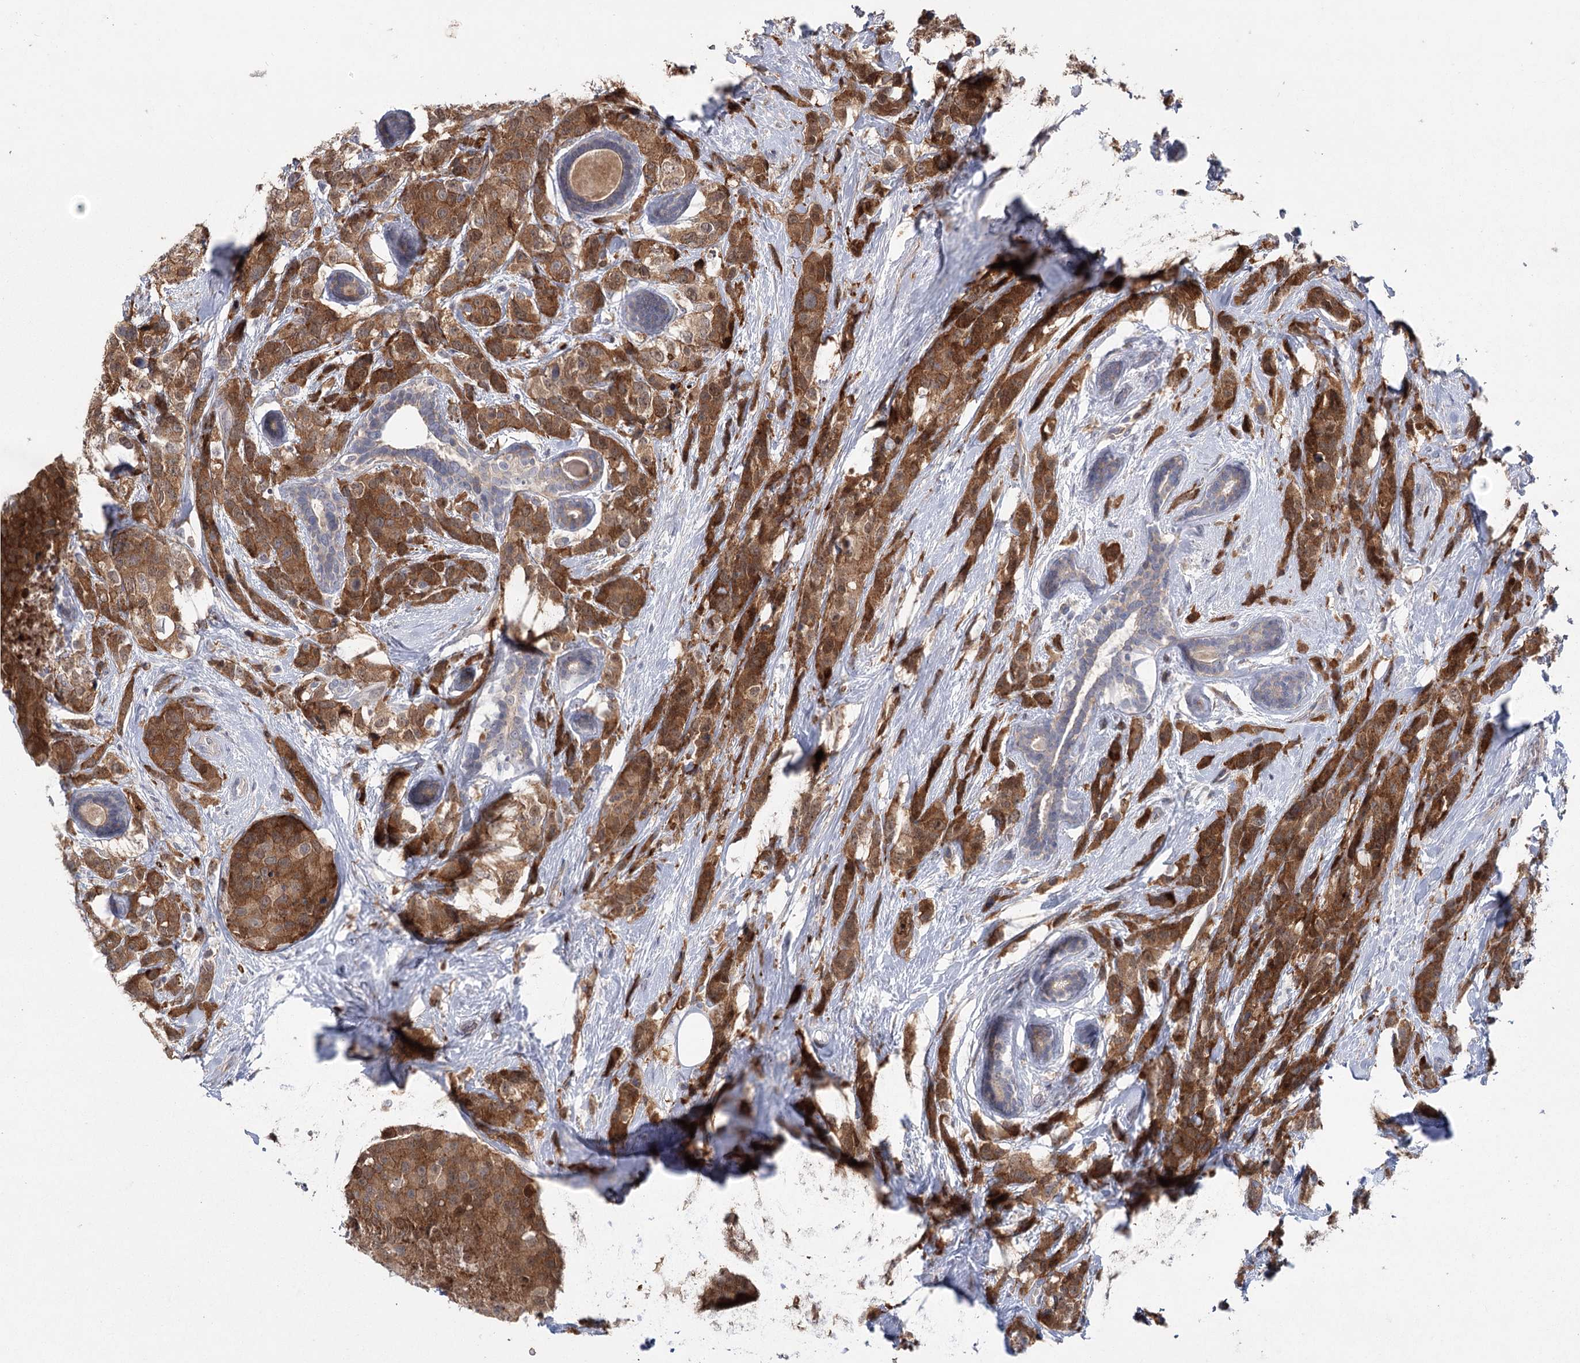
{"staining": {"intensity": "strong", "quantity": ">75%", "location": "cytoplasmic/membranous"}, "tissue": "breast cancer", "cell_type": "Tumor cells", "image_type": "cancer", "snomed": [{"axis": "morphology", "description": "Lobular carcinoma"}, {"axis": "topography", "description": "Breast"}], "caption": "Immunohistochemical staining of human breast cancer (lobular carcinoma) demonstrates high levels of strong cytoplasmic/membranous staining in approximately >75% of tumor cells.", "gene": "MAP3K13", "patient": {"sex": "female", "age": 59}}